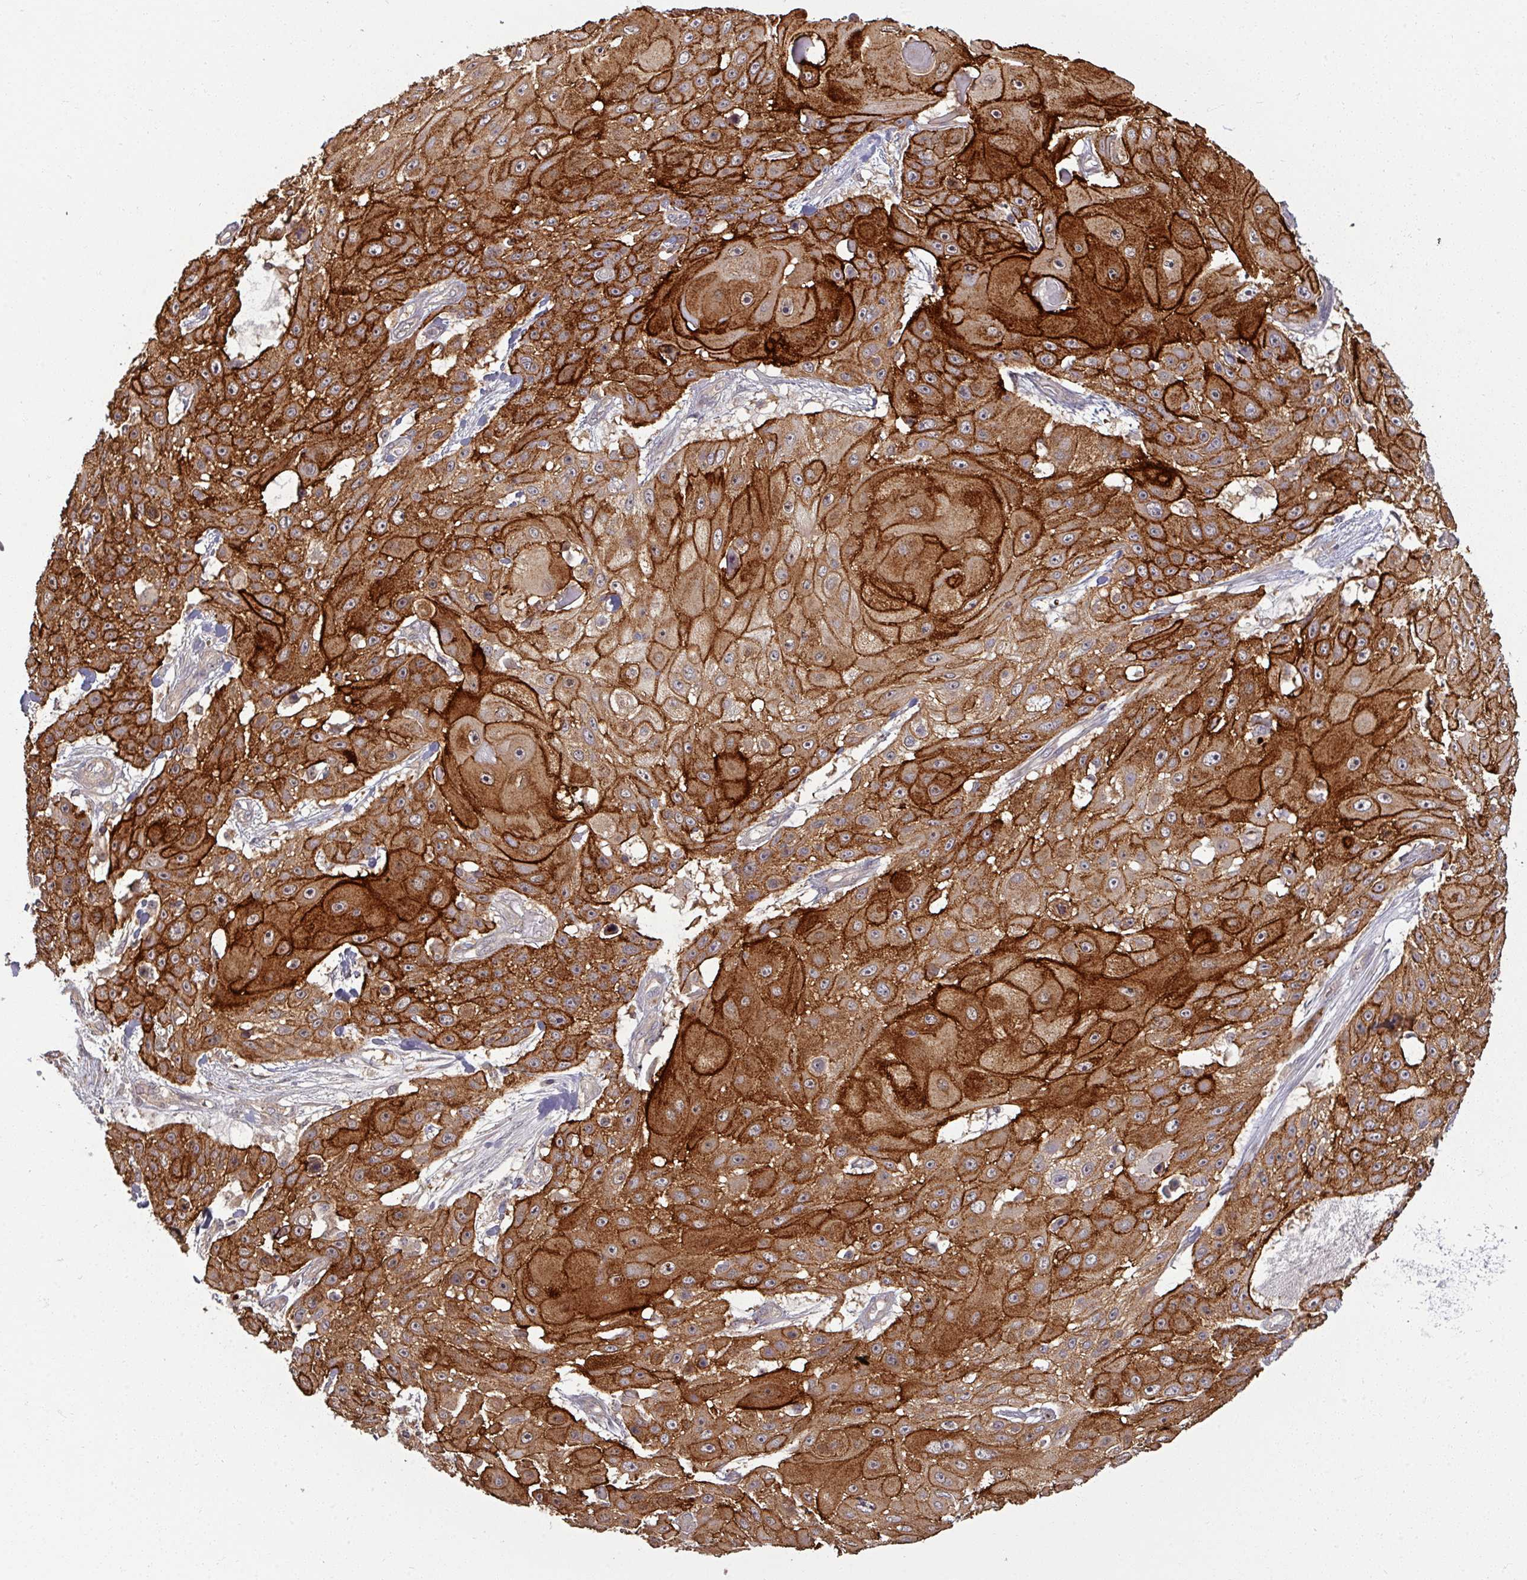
{"staining": {"intensity": "strong", "quantity": ">75%", "location": "cytoplasmic/membranous"}, "tissue": "skin cancer", "cell_type": "Tumor cells", "image_type": "cancer", "snomed": [{"axis": "morphology", "description": "Squamous cell carcinoma, NOS"}, {"axis": "topography", "description": "Skin"}], "caption": "Skin cancer stained for a protein exhibits strong cytoplasmic/membranous positivity in tumor cells.", "gene": "TUSC3", "patient": {"sex": "female", "age": 86}}